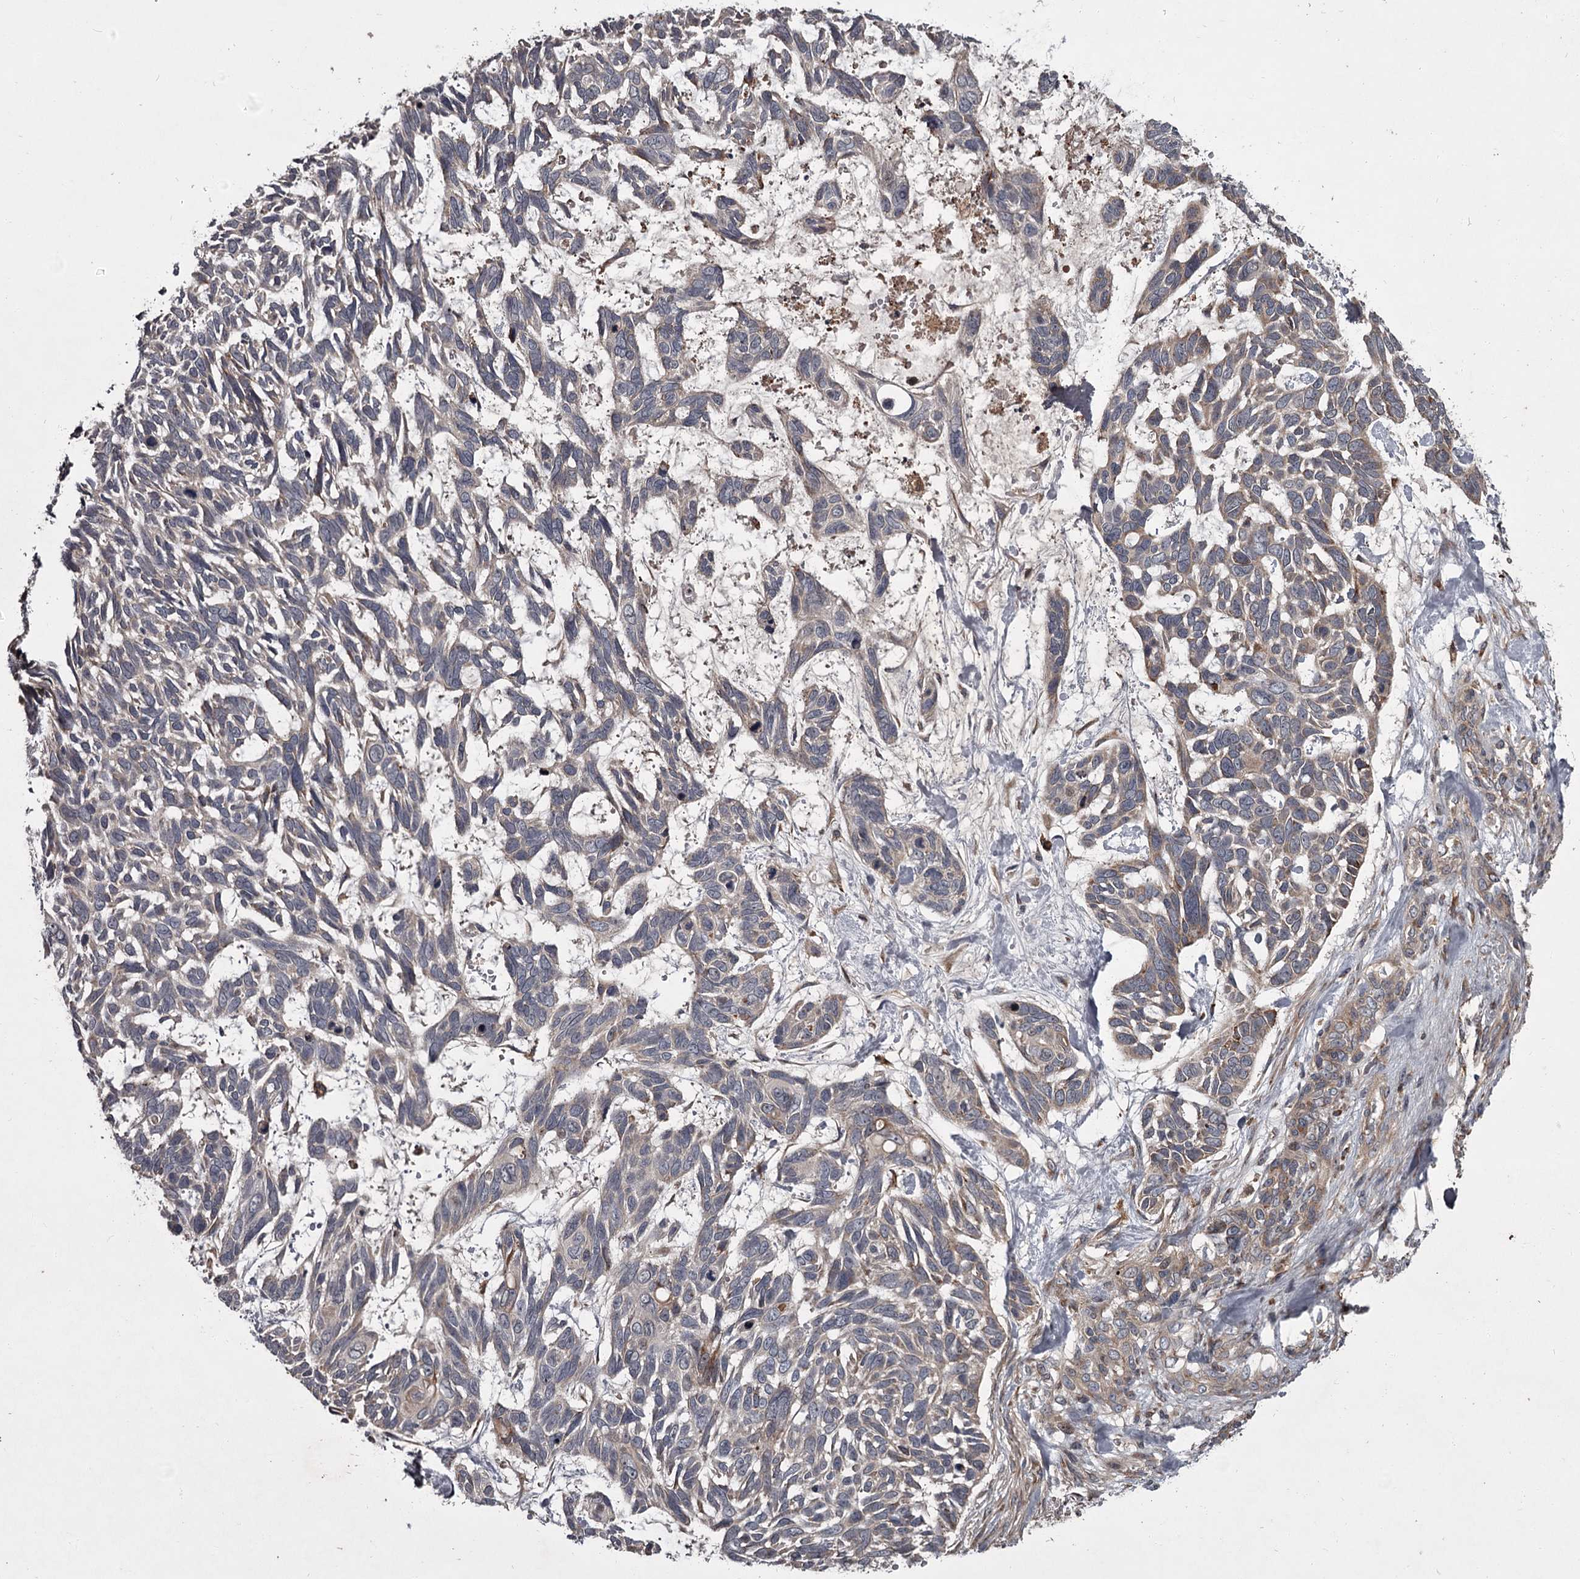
{"staining": {"intensity": "weak", "quantity": "<25%", "location": "cytoplasmic/membranous"}, "tissue": "skin cancer", "cell_type": "Tumor cells", "image_type": "cancer", "snomed": [{"axis": "morphology", "description": "Basal cell carcinoma"}, {"axis": "topography", "description": "Skin"}], "caption": "A high-resolution micrograph shows IHC staining of skin cancer, which shows no significant expression in tumor cells.", "gene": "UNC93B1", "patient": {"sex": "male", "age": 88}}